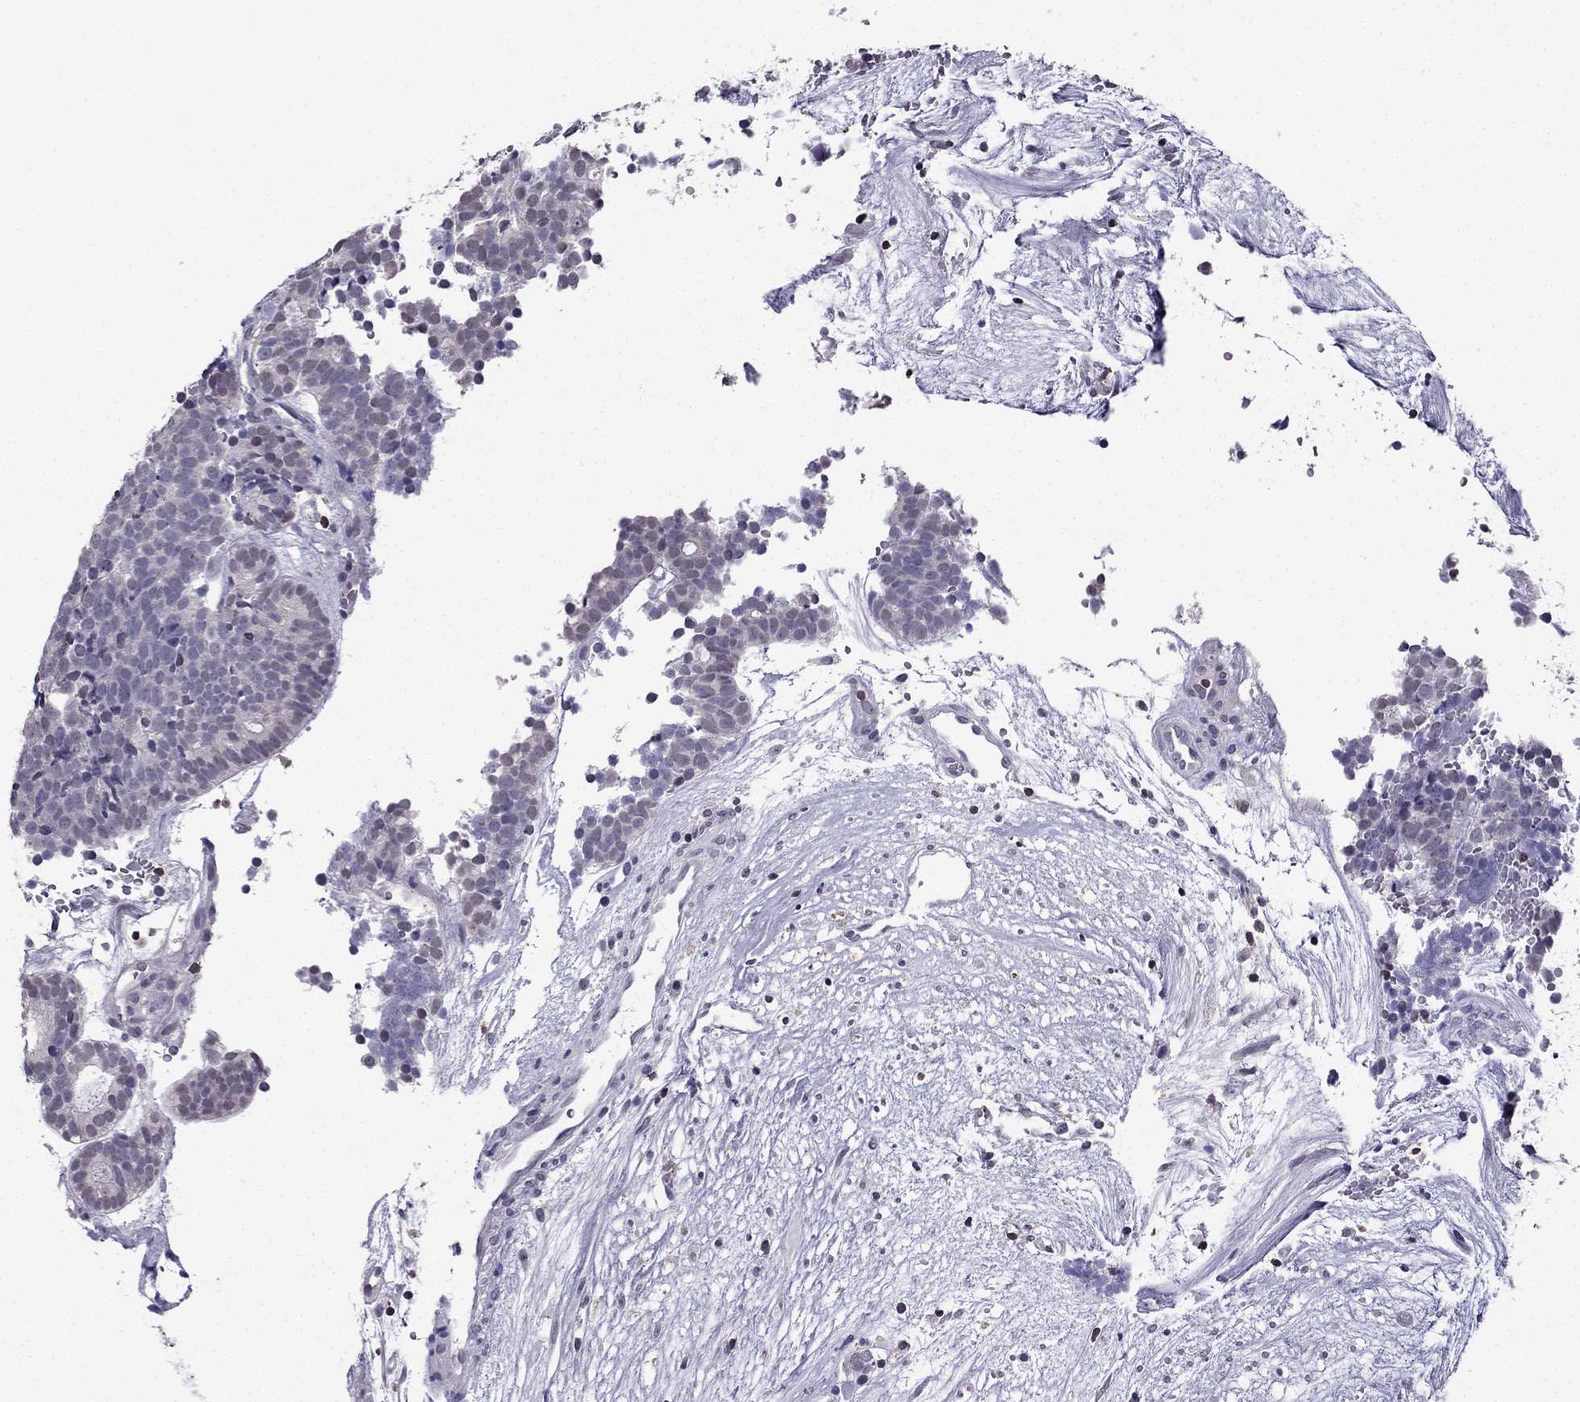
{"staining": {"intensity": "negative", "quantity": "none", "location": "none"}, "tissue": "head and neck cancer", "cell_type": "Tumor cells", "image_type": "cancer", "snomed": [{"axis": "morphology", "description": "Adenocarcinoma, NOS"}, {"axis": "topography", "description": "Head-Neck"}], "caption": "Human head and neck cancer stained for a protein using immunohistochemistry (IHC) reveals no staining in tumor cells.", "gene": "CCK", "patient": {"sex": "female", "age": 81}}